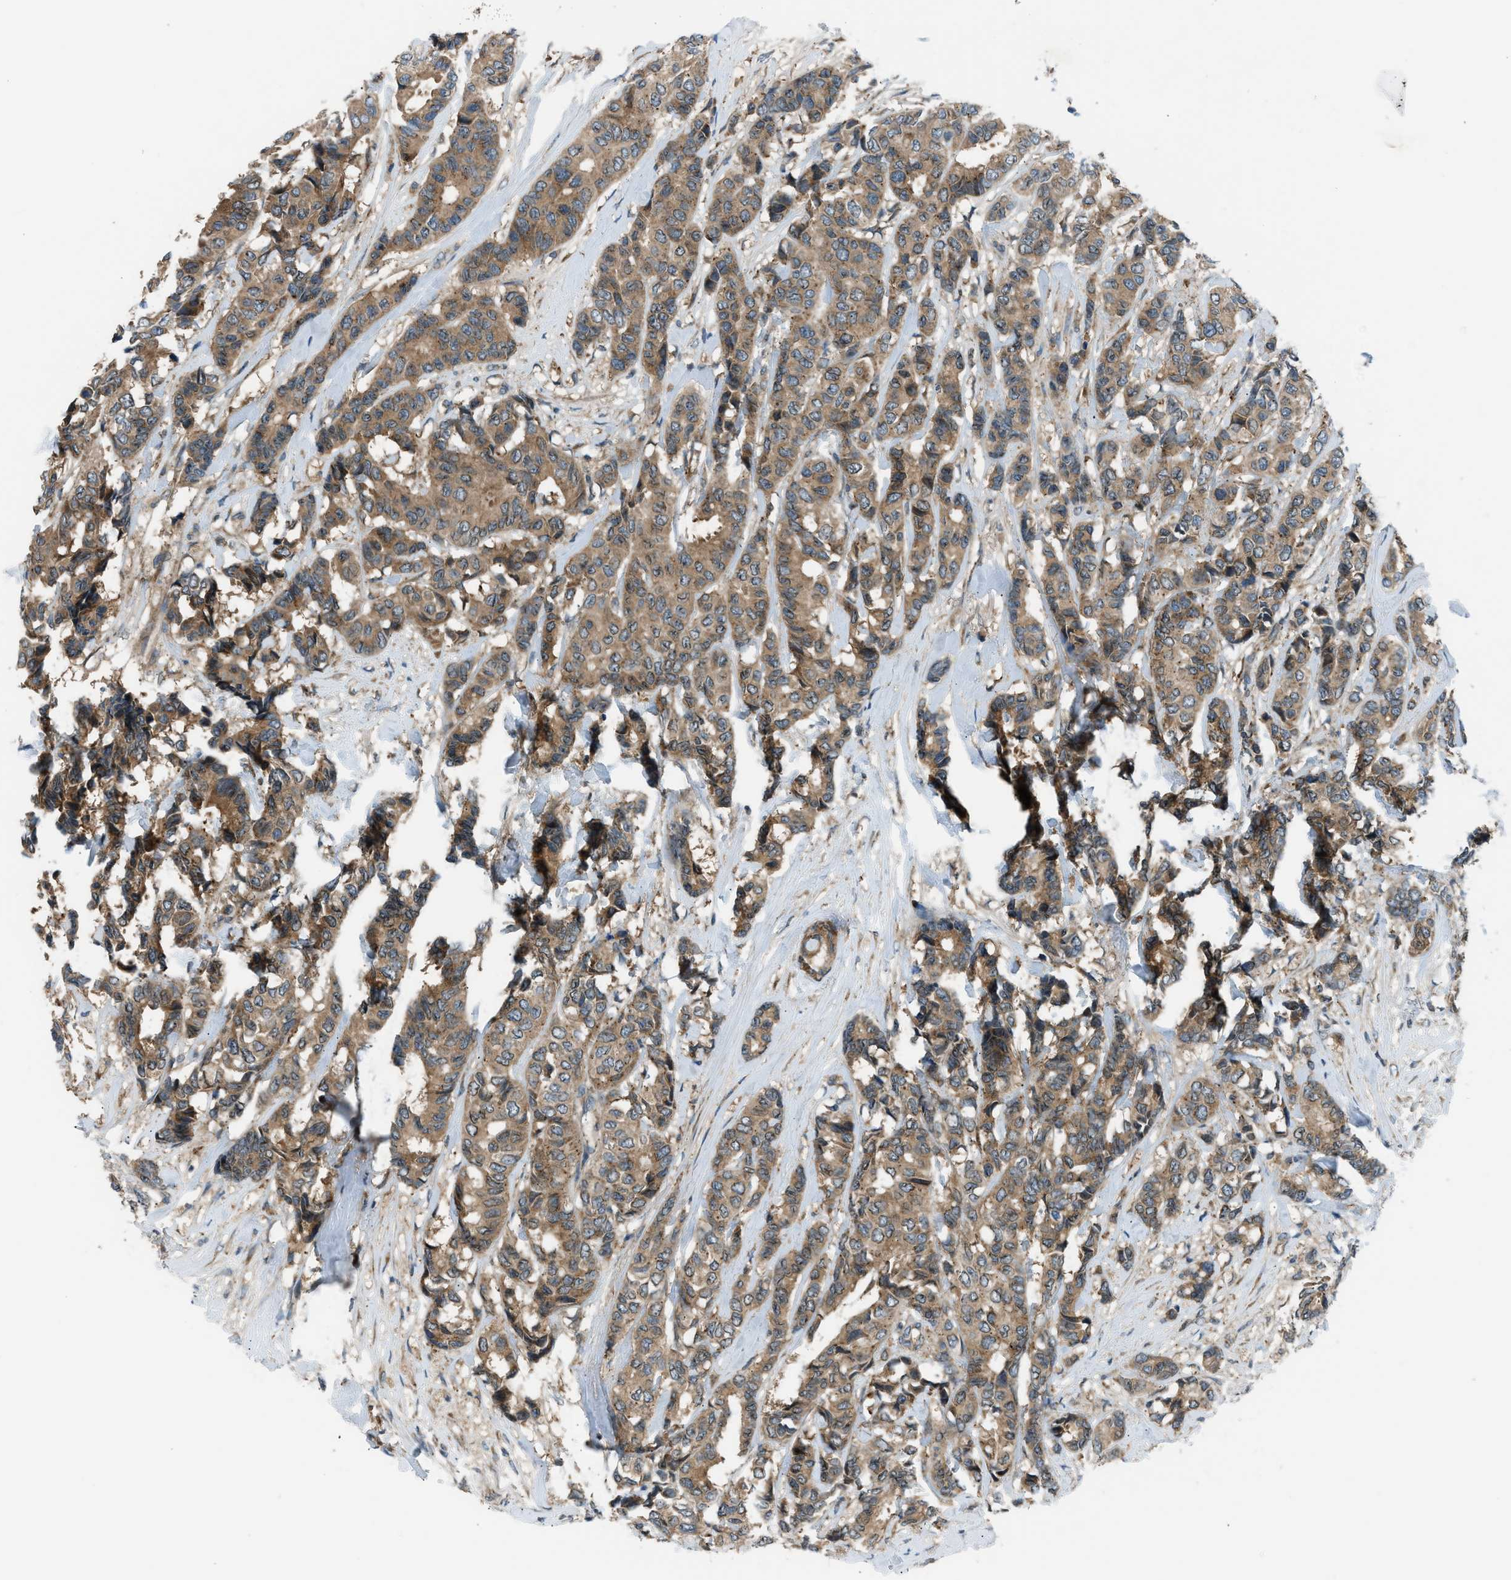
{"staining": {"intensity": "moderate", "quantity": ">75%", "location": "cytoplasmic/membranous"}, "tissue": "breast cancer", "cell_type": "Tumor cells", "image_type": "cancer", "snomed": [{"axis": "morphology", "description": "Duct carcinoma"}, {"axis": "topography", "description": "Breast"}], "caption": "IHC staining of infiltrating ductal carcinoma (breast), which demonstrates medium levels of moderate cytoplasmic/membranous positivity in about >75% of tumor cells indicating moderate cytoplasmic/membranous protein expression. The staining was performed using DAB (brown) for protein detection and nuclei were counterstained in hematoxylin (blue).", "gene": "EDARADD", "patient": {"sex": "female", "age": 87}}